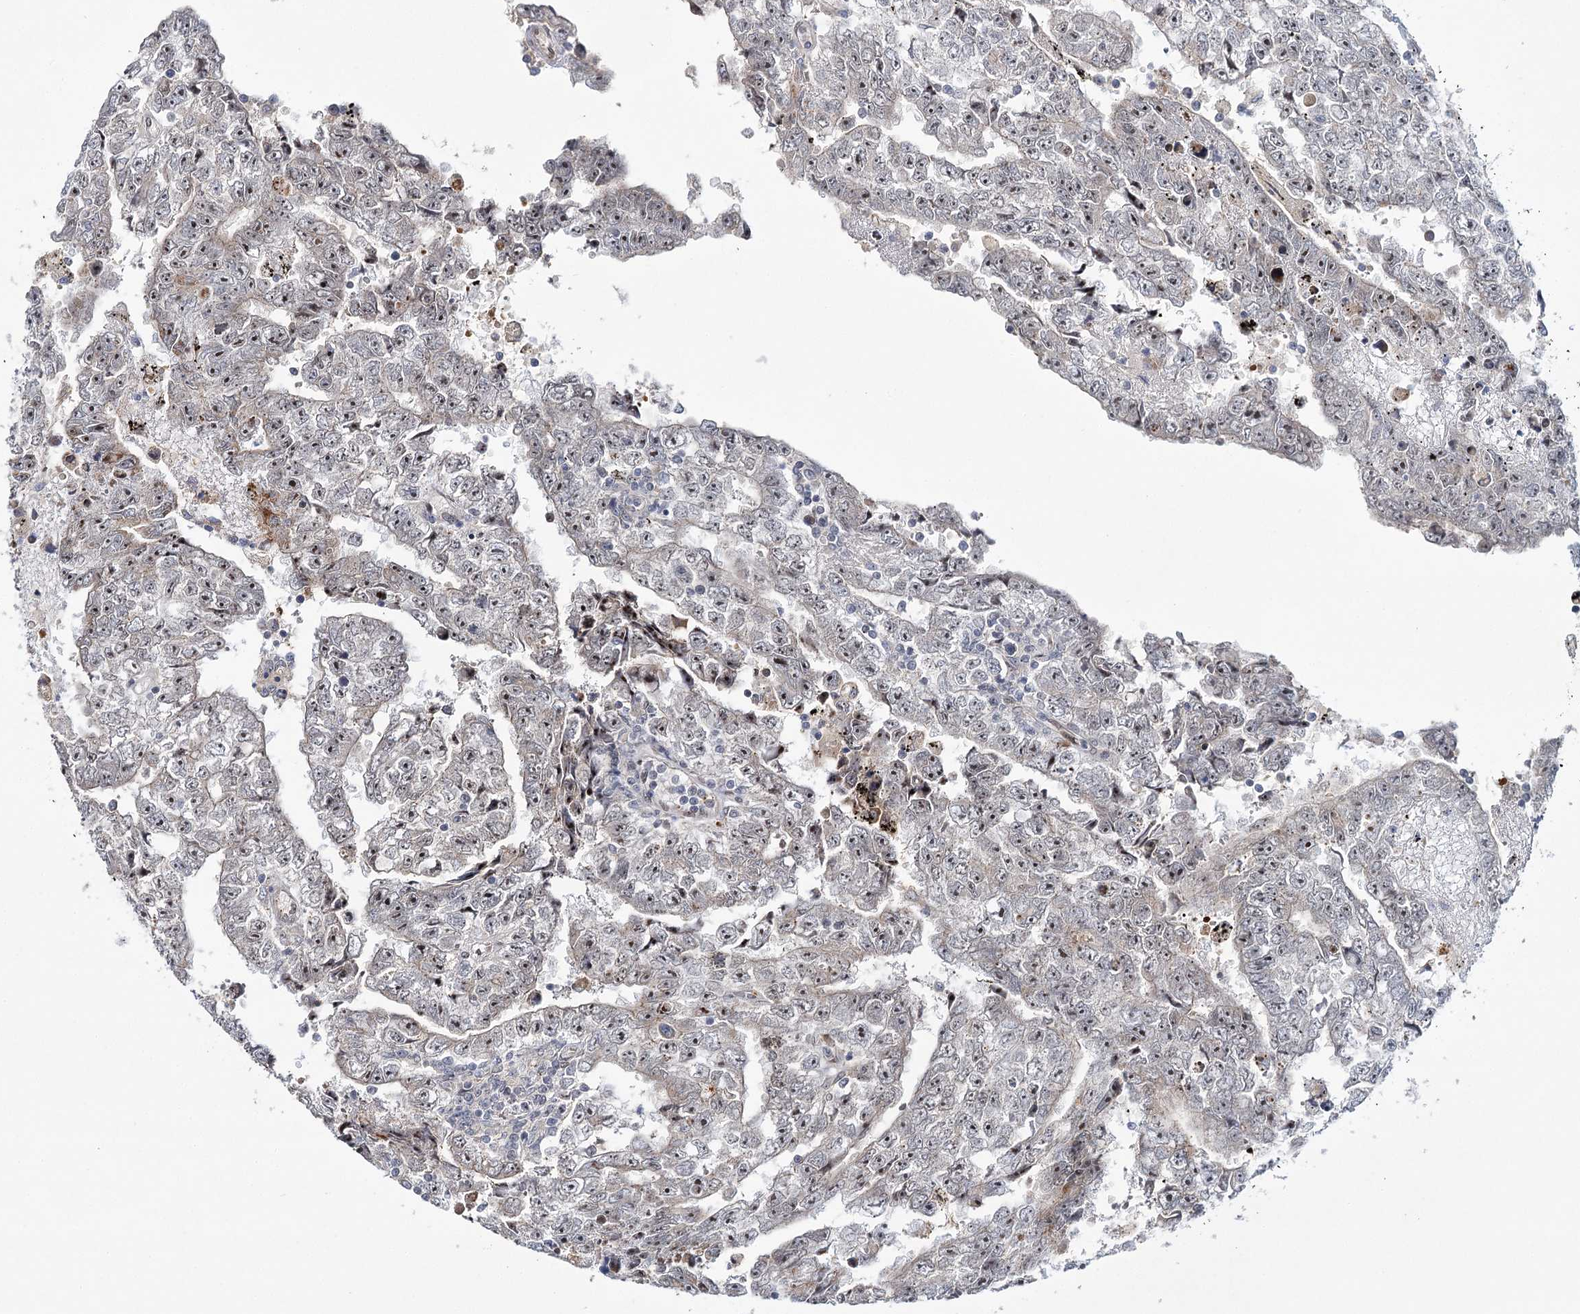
{"staining": {"intensity": "weak", "quantity": "<25%", "location": "nuclear"}, "tissue": "testis cancer", "cell_type": "Tumor cells", "image_type": "cancer", "snomed": [{"axis": "morphology", "description": "Carcinoma, Embryonal, NOS"}, {"axis": "topography", "description": "Testis"}], "caption": "An immunohistochemistry micrograph of testis embryonal carcinoma is shown. There is no staining in tumor cells of testis embryonal carcinoma.", "gene": "WDR36", "patient": {"sex": "male", "age": 25}}